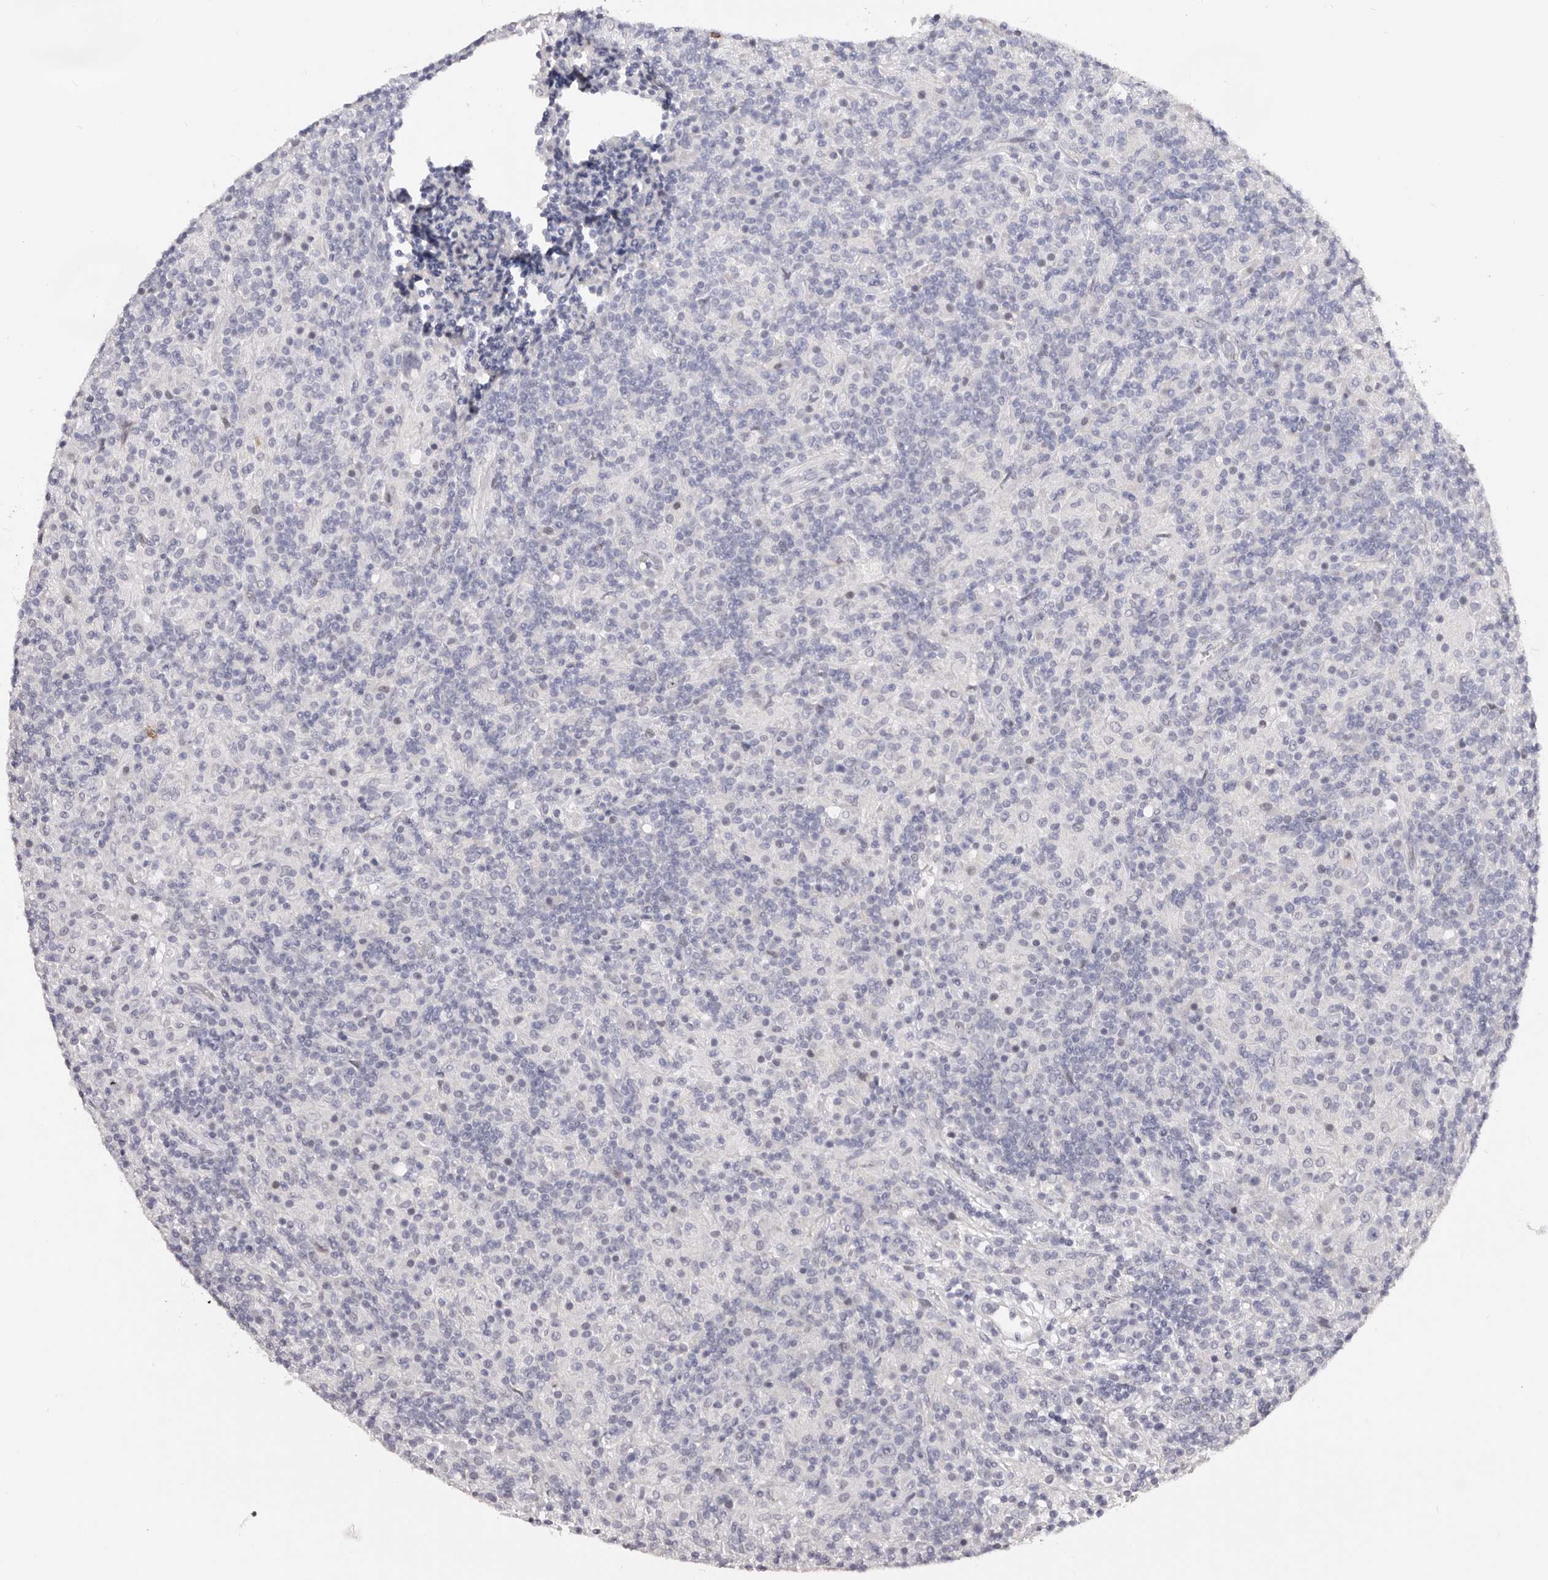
{"staining": {"intensity": "negative", "quantity": "none", "location": "none"}, "tissue": "lymphoma", "cell_type": "Tumor cells", "image_type": "cancer", "snomed": [{"axis": "morphology", "description": "Hodgkin's disease, NOS"}, {"axis": "topography", "description": "Lymph node"}], "caption": "Immunohistochemistry (IHC) of lymphoma reveals no positivity in tumor cells.", "gene": "AKNAD1", "patient": {"sex": "male", "age": 70}}